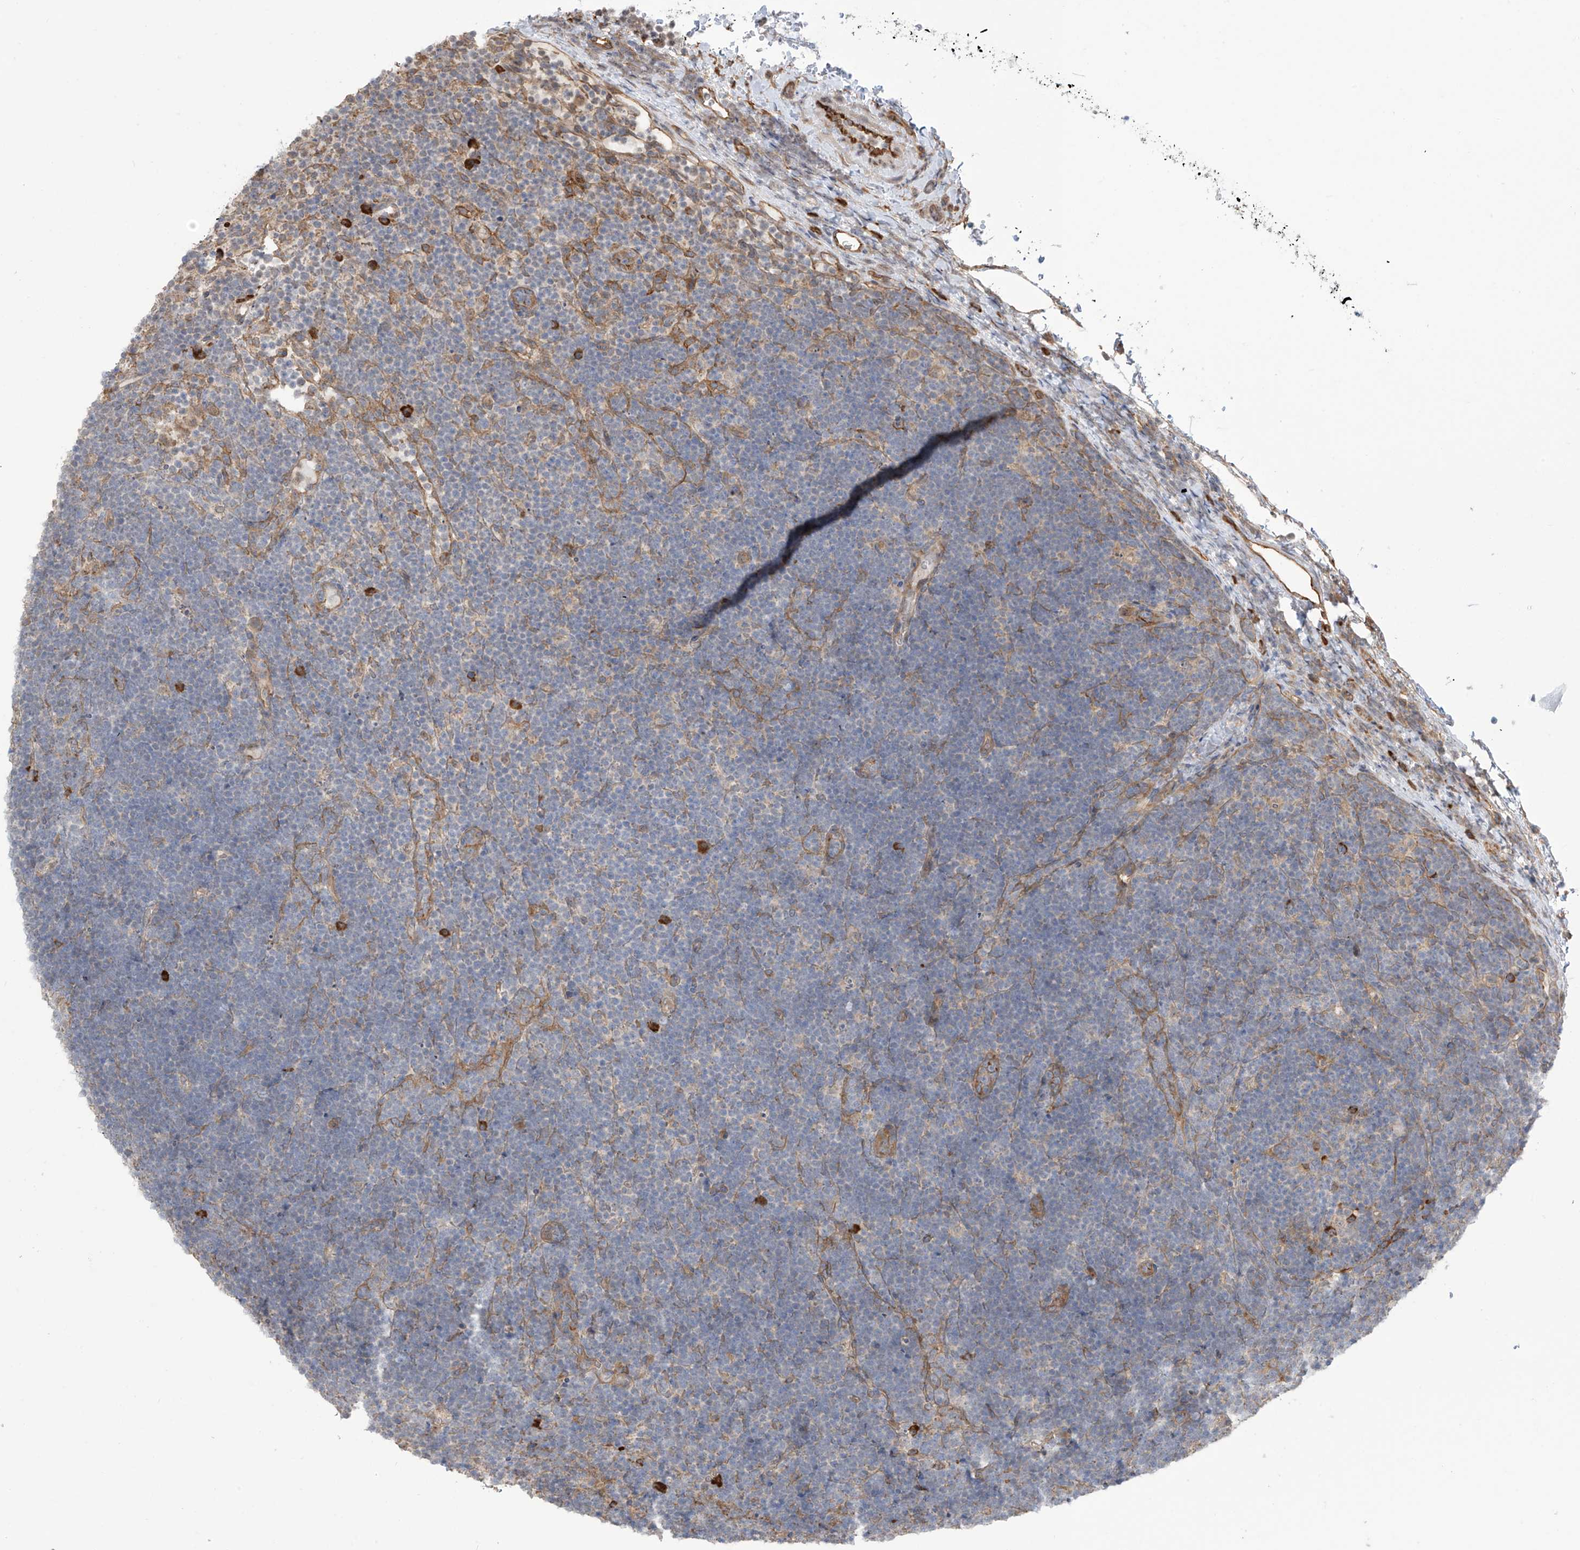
{"staining": {"intensity": "negative", "quantity": "none", "location": "none"}, "tissue": "lymphoma", "cell_type": "Tumor cells", "image_type": "cancer", "snomed": [{"axis": "morphology", "description": "Malignant lymphoma, non-Hodgkin's type, High grade"}, {"axis": "topography", "description": "Lymph node"}], "caption": "An immunohistochemistry image of high-grade malignant lymphoma, non-Hodgkin's type is shown. There is no staining in tumor cells of high-grade malignant lymphoma, non-Hodgkin's type.", "gene": "KIAA1522", "patient": {"sex": "male", "age": 13}}